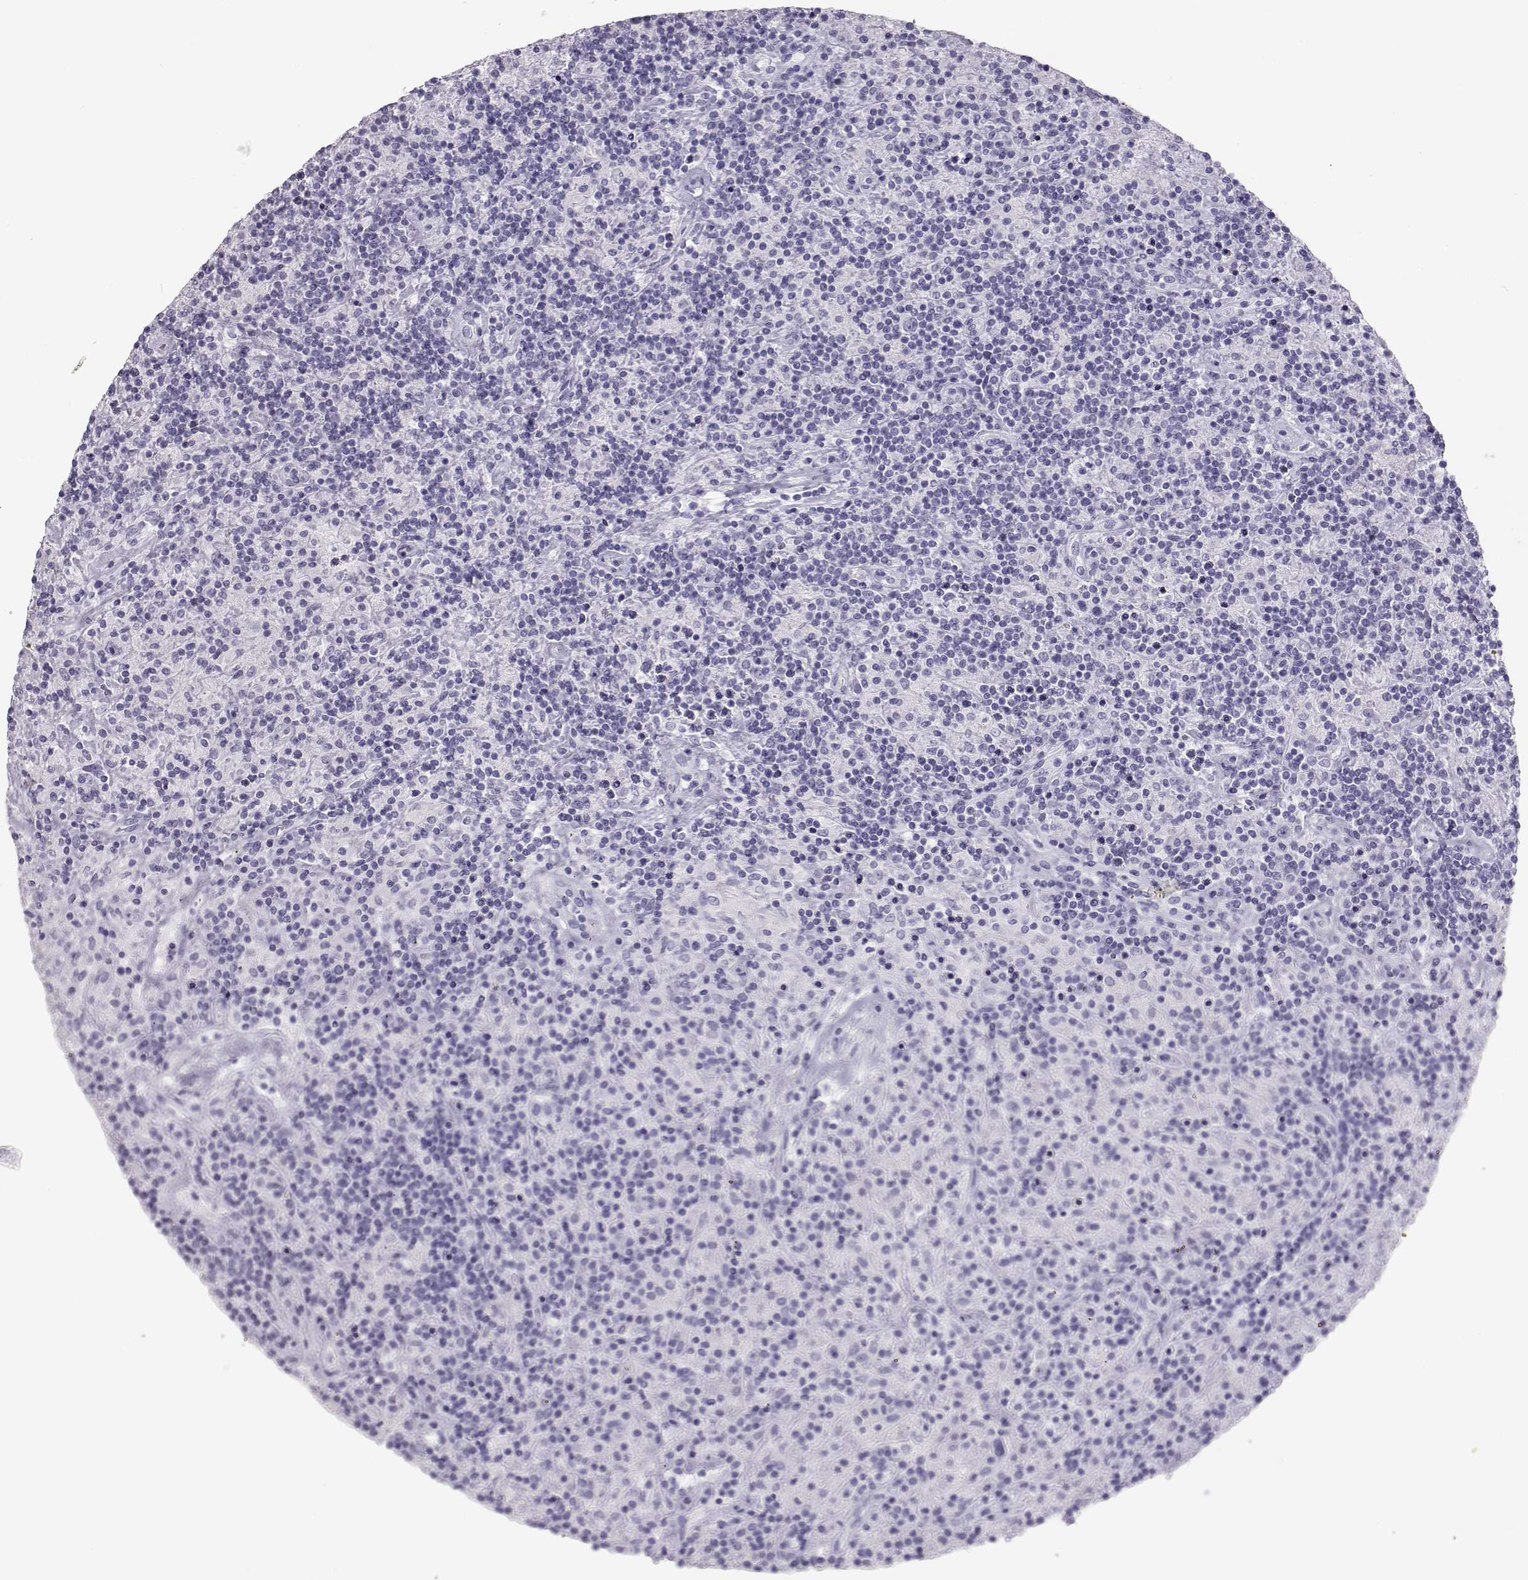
{"staining": {"intensity": "negative", "quantity": "none", "location": "none"}, "tissue": "lymphoma", "cell_type": "Tumor cells", "image_type": "cancer", "snomed": [{"axis": "morphology", "description": "Hodgkin's disease, NOS"}, {"axis": "topography", "description": "Lymph node"}], "caption": "Tumor cells are negative for brown protein staining in Hodgkin's disease.", "gene": "TKTL1", "patient": {"sex": "male", "age": 70}}